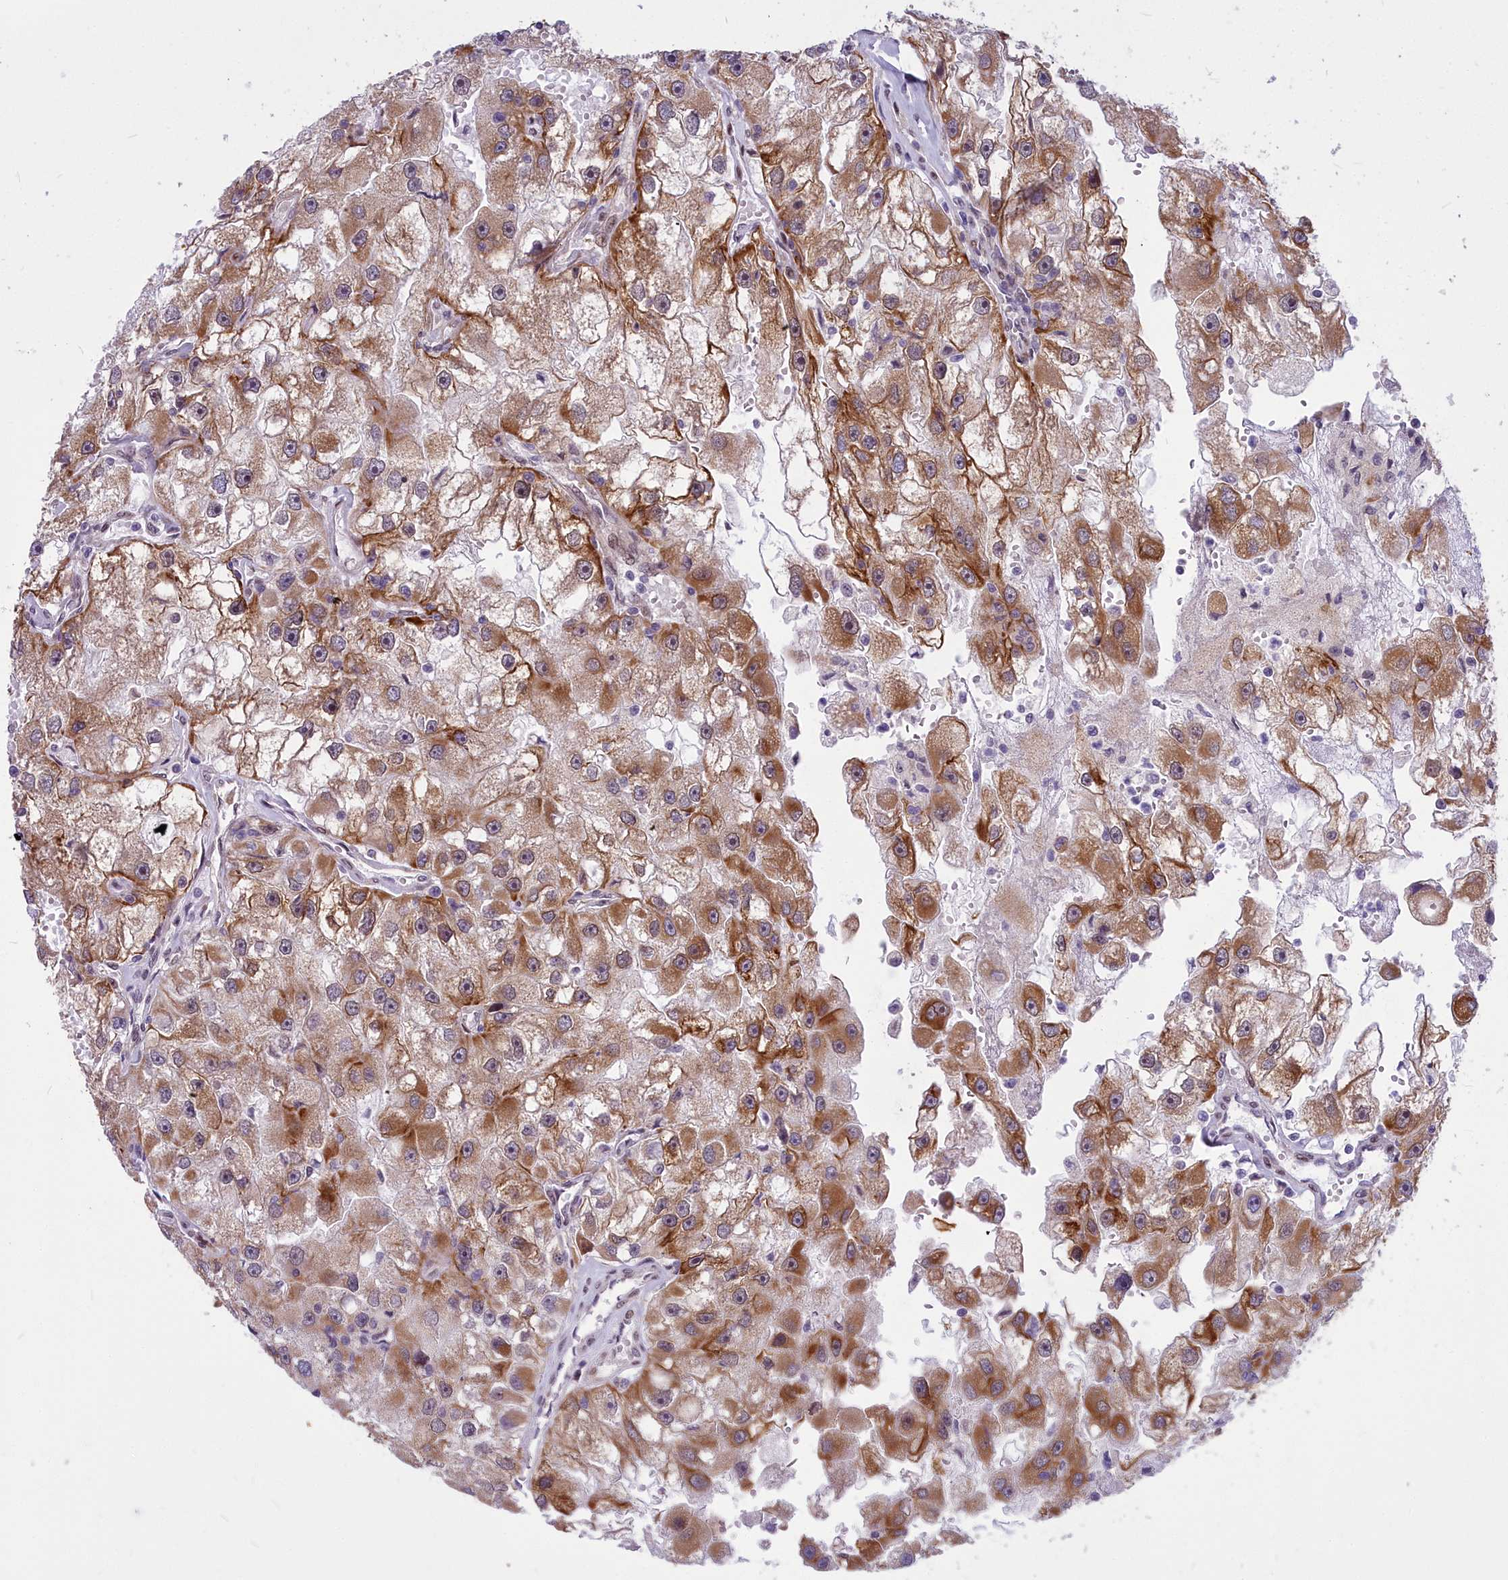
{"staining": {"intensity": "moderate", "quantity": "25%-75%", "location": "cytoplasmic/membranous"}, "tissue": "renal cancer", "cell_type": "Tumor cells", "image_type": "cancer", "snomed": [{"axis": "morphology", "description": "Adenocarcinoma, NOS"}, {"axis": "topography", "description": "Kidney"}], "caption": "Human renal cancer stained for a protein (brown) reveals moderate cytoplasmic/membranous positive expression in about 25%-75% of tumor cells.", "gene": "ABCB8", "patient": {"sex": "male", "age": 63}}